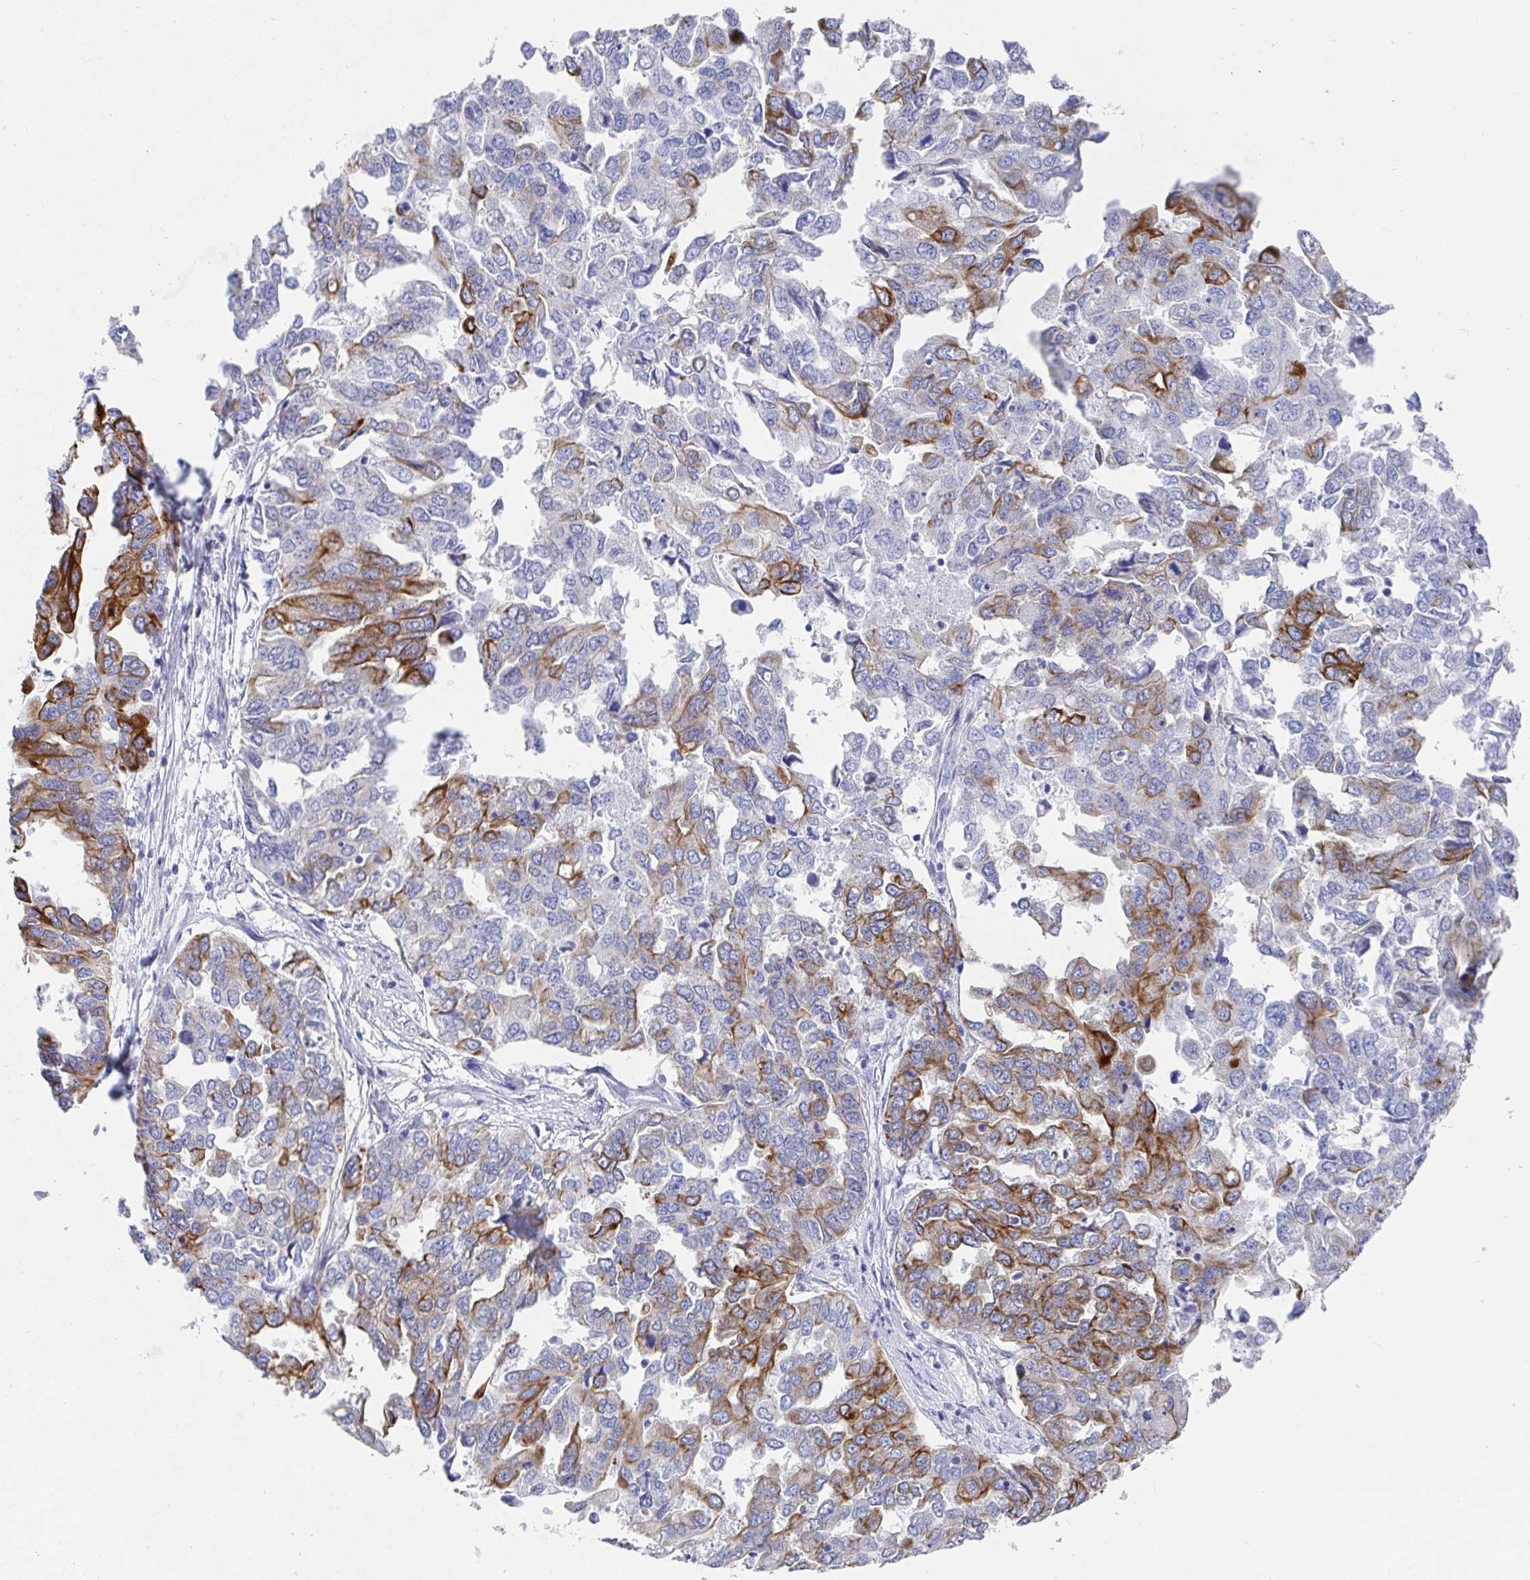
{"staining": {"intensity": "strong", "quantity": "25%-75%", "location": "cytoplasmic/membranous"}, "tissue": "ovarian cancer", "cell_type": "Tumor cells", "image_type": "cancer", "snomed": [{"axis": "morphology", "description": "Cystadenocarcinoma, serous, NOS"}, {"axis": "topography", "description": "Ovary"}], "caption": "Protein staining of ovarian serous cystadenocarcinoma tissue shows strong cytoplasmic/membranous expression in approximately 25%-75% of tumor cells.", "gene": "CLDN8", "patient": {"sex": "female", "age": 53}}